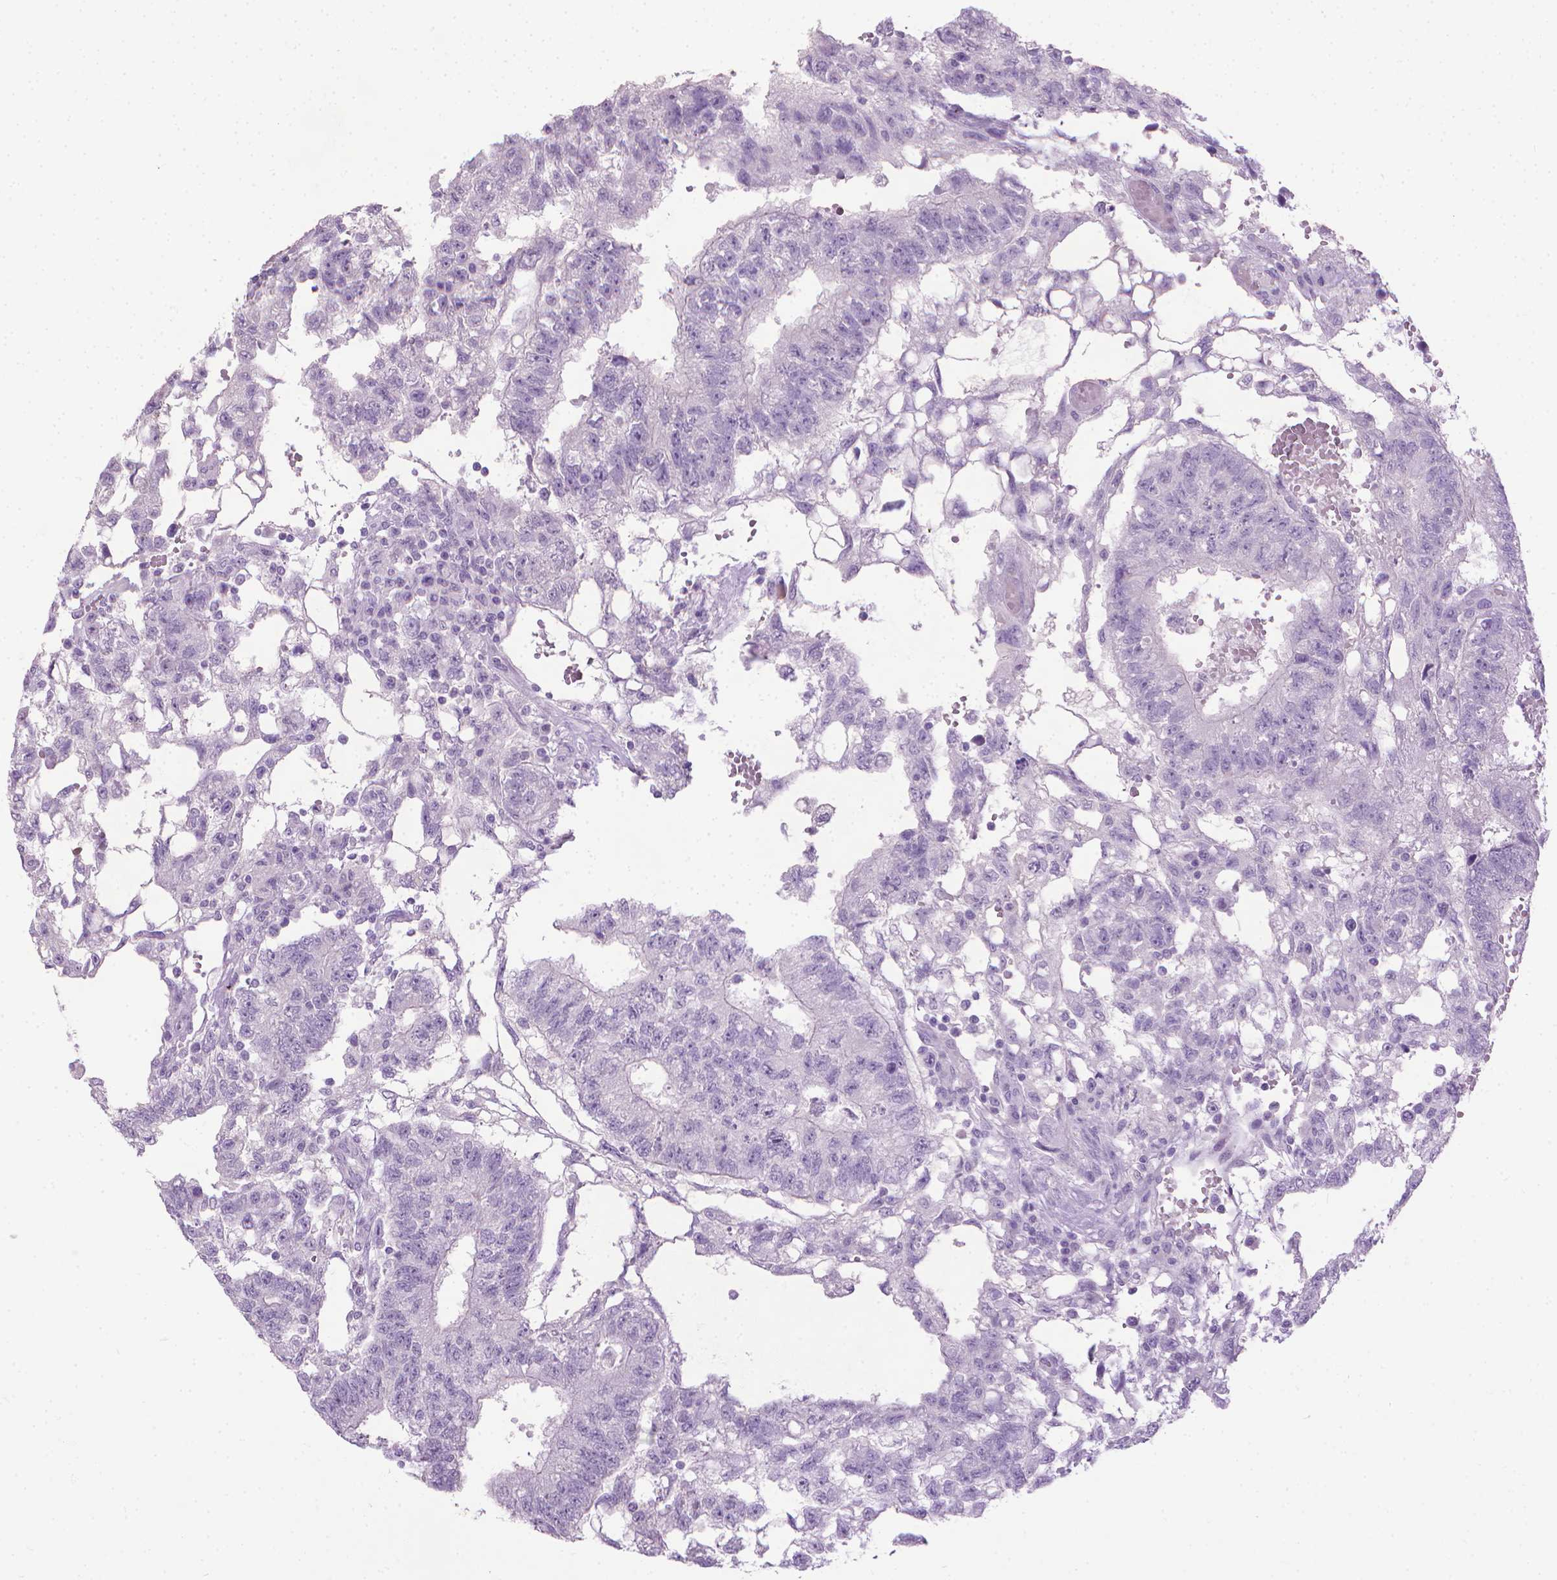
{"staining": {"intensity": "negative", "quantity": "none", "location": "none"}, "tissue": "testis cancer", "cell_type": "Tumor cells", "image_type": "cancer", "snomed": [{"axis": "morphology", "description": "Carcinoma, Embryonal, NOS"}, {"axis": "topography", "description": "Testis"}], "caption": "Tumor cells are negative for protein expression in human testis cancer. The staining is performed using DAB brown chromogen with nuclei counter-stained in using hematoxylin.", "gene": "KRT5", "patient": {"sex": "male", "age": 32}}